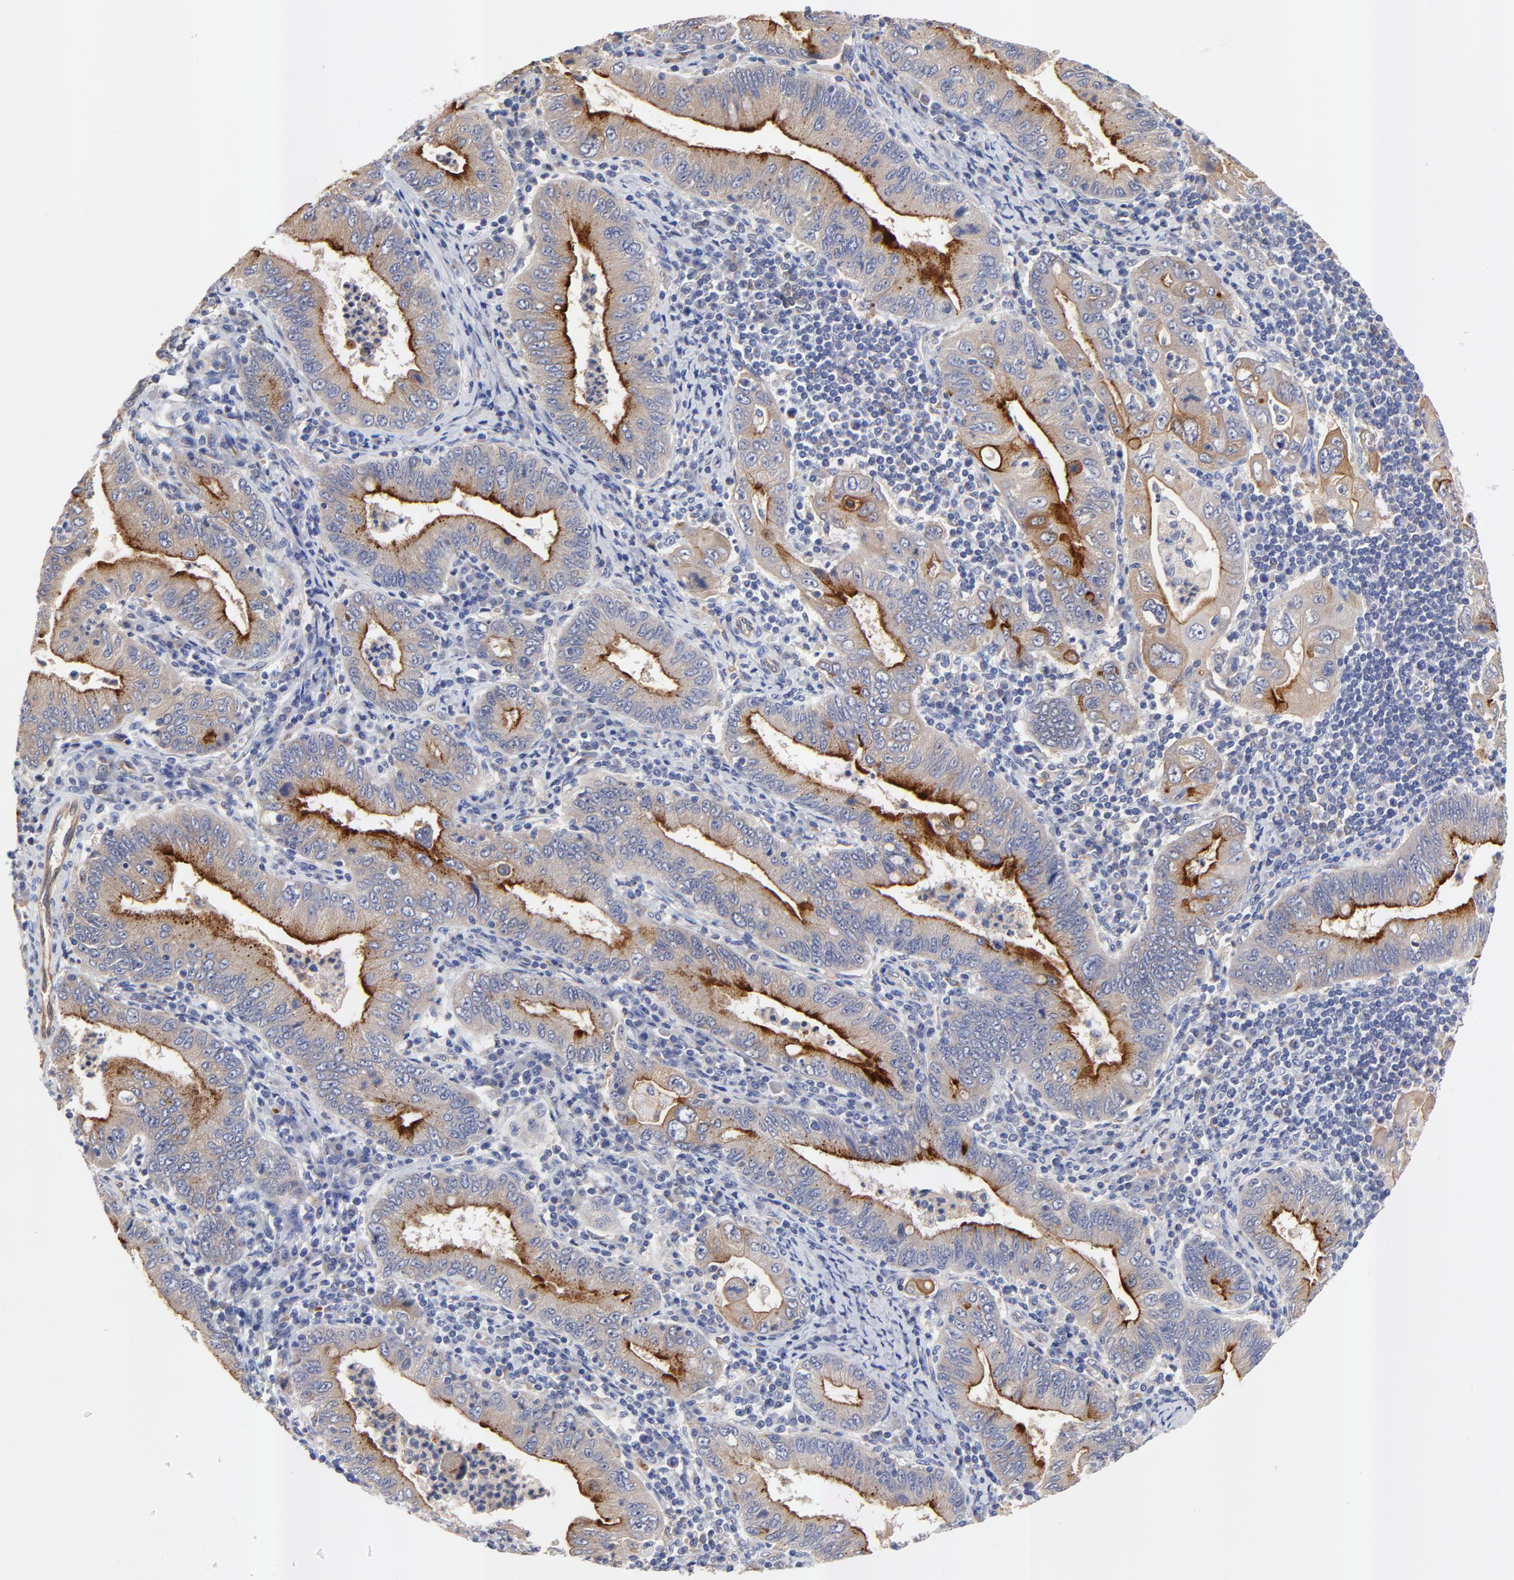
{"staining": {"intensity": "moderate", "quantity": ">75%", "location": "cytoplasmic/membranous"}, "tissue": "stomach cancer", "cell_type": "Tumor cells", "image_type": "cancer", "snomed": [{"axis": "morphology", "description": "Normal tissue, NOS"}, {"axis": "morphology", "description": "Adenocarcinoma, NOS"}, {"axis": "topography", "description": "Esophagus"}, {"axis": "topography", "description": "Stomach, upper"}, {"axis": "topography", "description": "Peripheral nerve tissue"}], "caption": "Immunohistochemistry photomicrograph of neoplastic tissue: human stomach adenocarcinoma stained using immunohistochemistry shows medium levels of moderate protein expression localized specifically in the cytoplasmic/membranous of tumor cells, appearing as a cytoplasmic/membranous brown color.", "gene": "FBXL2", "patient": {"sex": "male", "age": 62}}